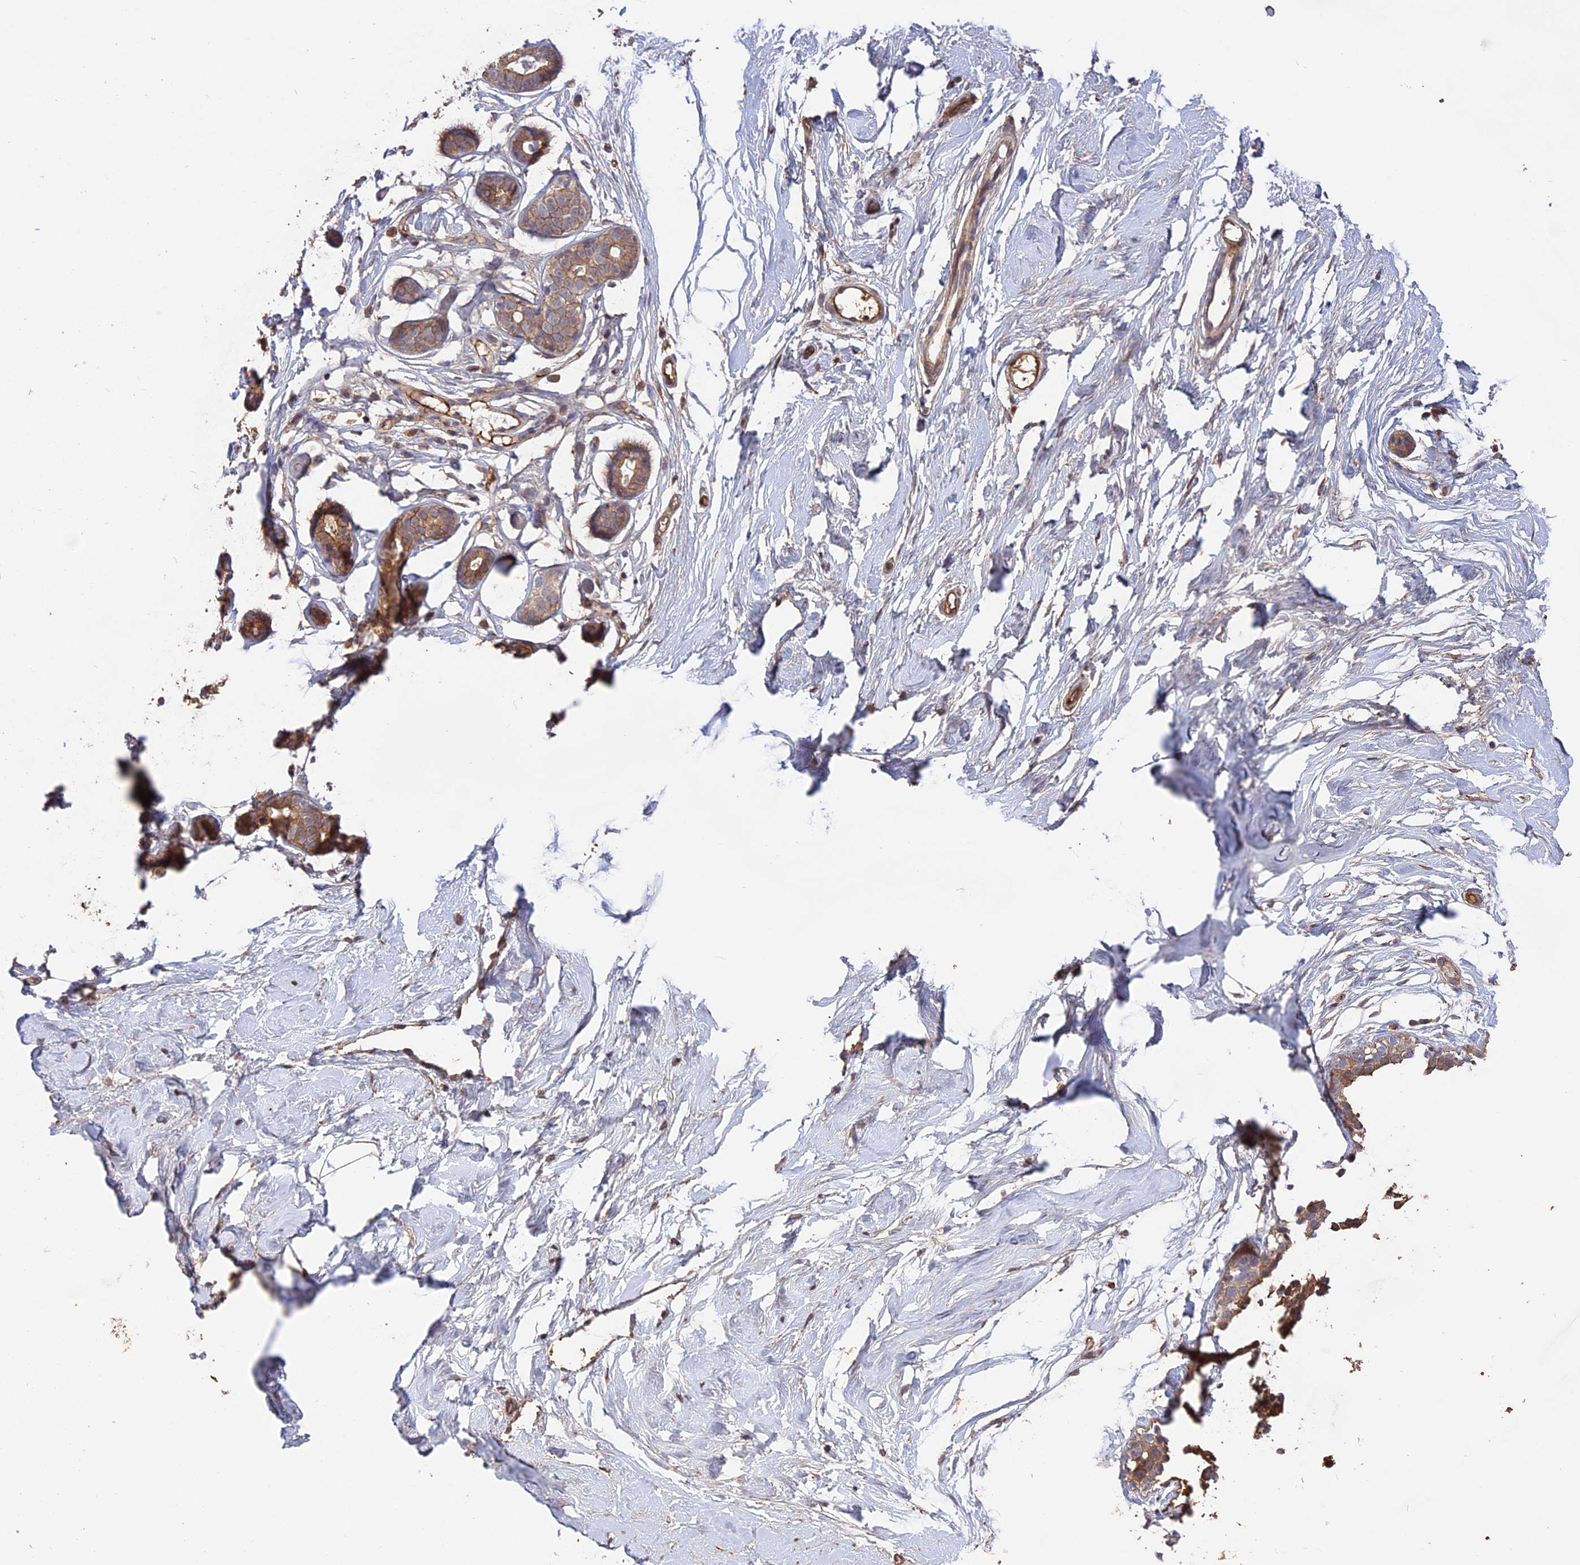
{"staining": {"intensity": "negative", "quantity": "none", "location": "none"}, "tissue": "breast", "cell_type": "Adipocytes", "image_type": "normal", "snomed": [{"axis": "morphology", "description": "Normal tissue, NOS"}, {"axis": "morphology", "description": "Adenoma, NOS"}, {"axis": "topography", "description": "Breast"}], "caption": "DAB immunohistochemical staining of benign human breast displays no significant staining in adipocytes. (Brightfield microscopy of DAB (3,3'-diaminobenzidine) immunohistochemistry at high magnification).", "gene": "RASAL1", "patient": {"sex": "female", "age": 23}}